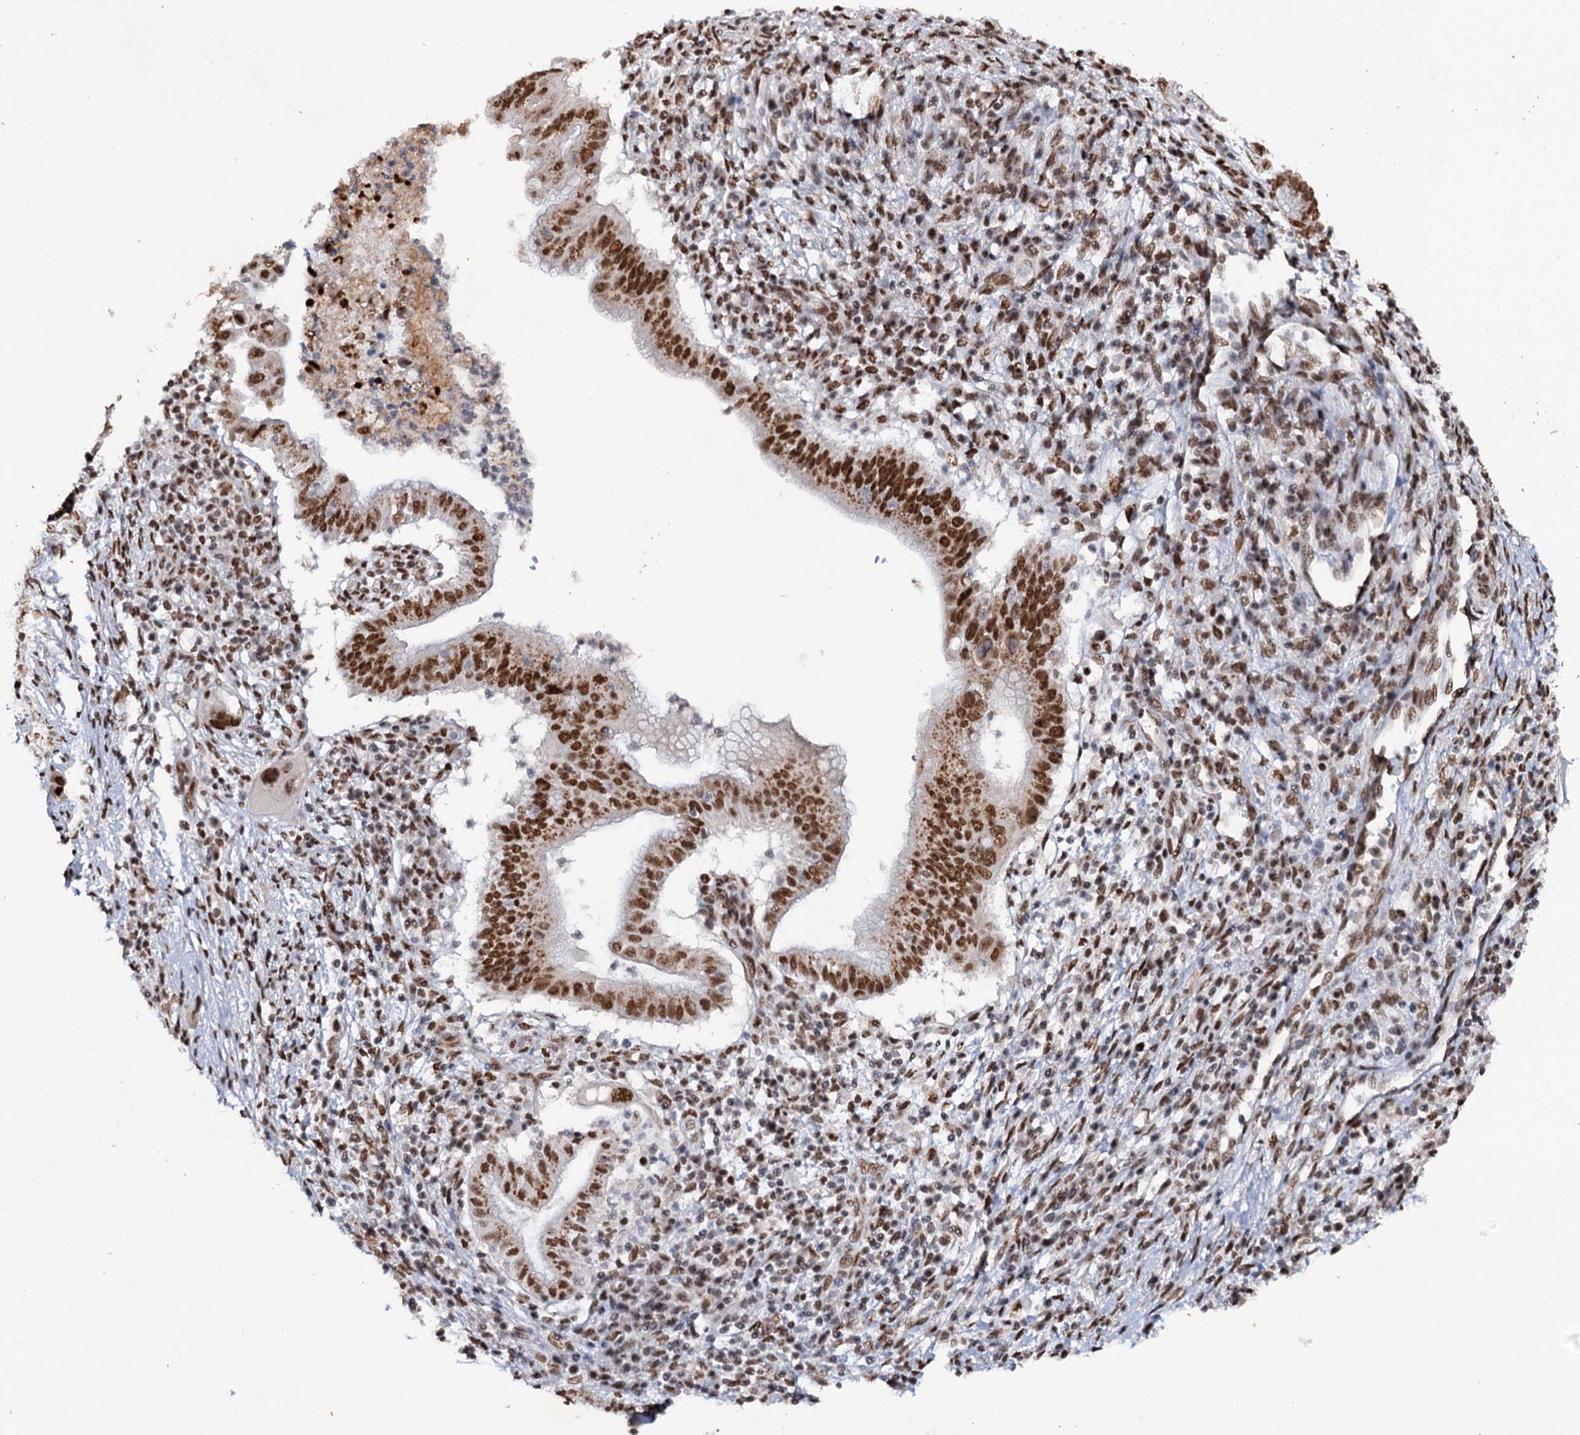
{"staining": {"intensity": "strong", "quantity": ">75%", "location": "nuclear"}, "tissue": "pancreatic cancer", "cell_type": "Tumor cells", "image_type": "cancer", "snomed": [{"axis": "morphology", "description": "Adenocarcinoma, NOS"}, {"axis": "topography", "description": "Pancreas"}], "caption": "This histopathology image demonstrates immunohistochemistry staining of adenocarcinoma (pancreatic), with high strong nuclear staining in approximately >75% of tumor cells.", "gene": "MATR3", "patient": {"sex": "male", "age": 68}}